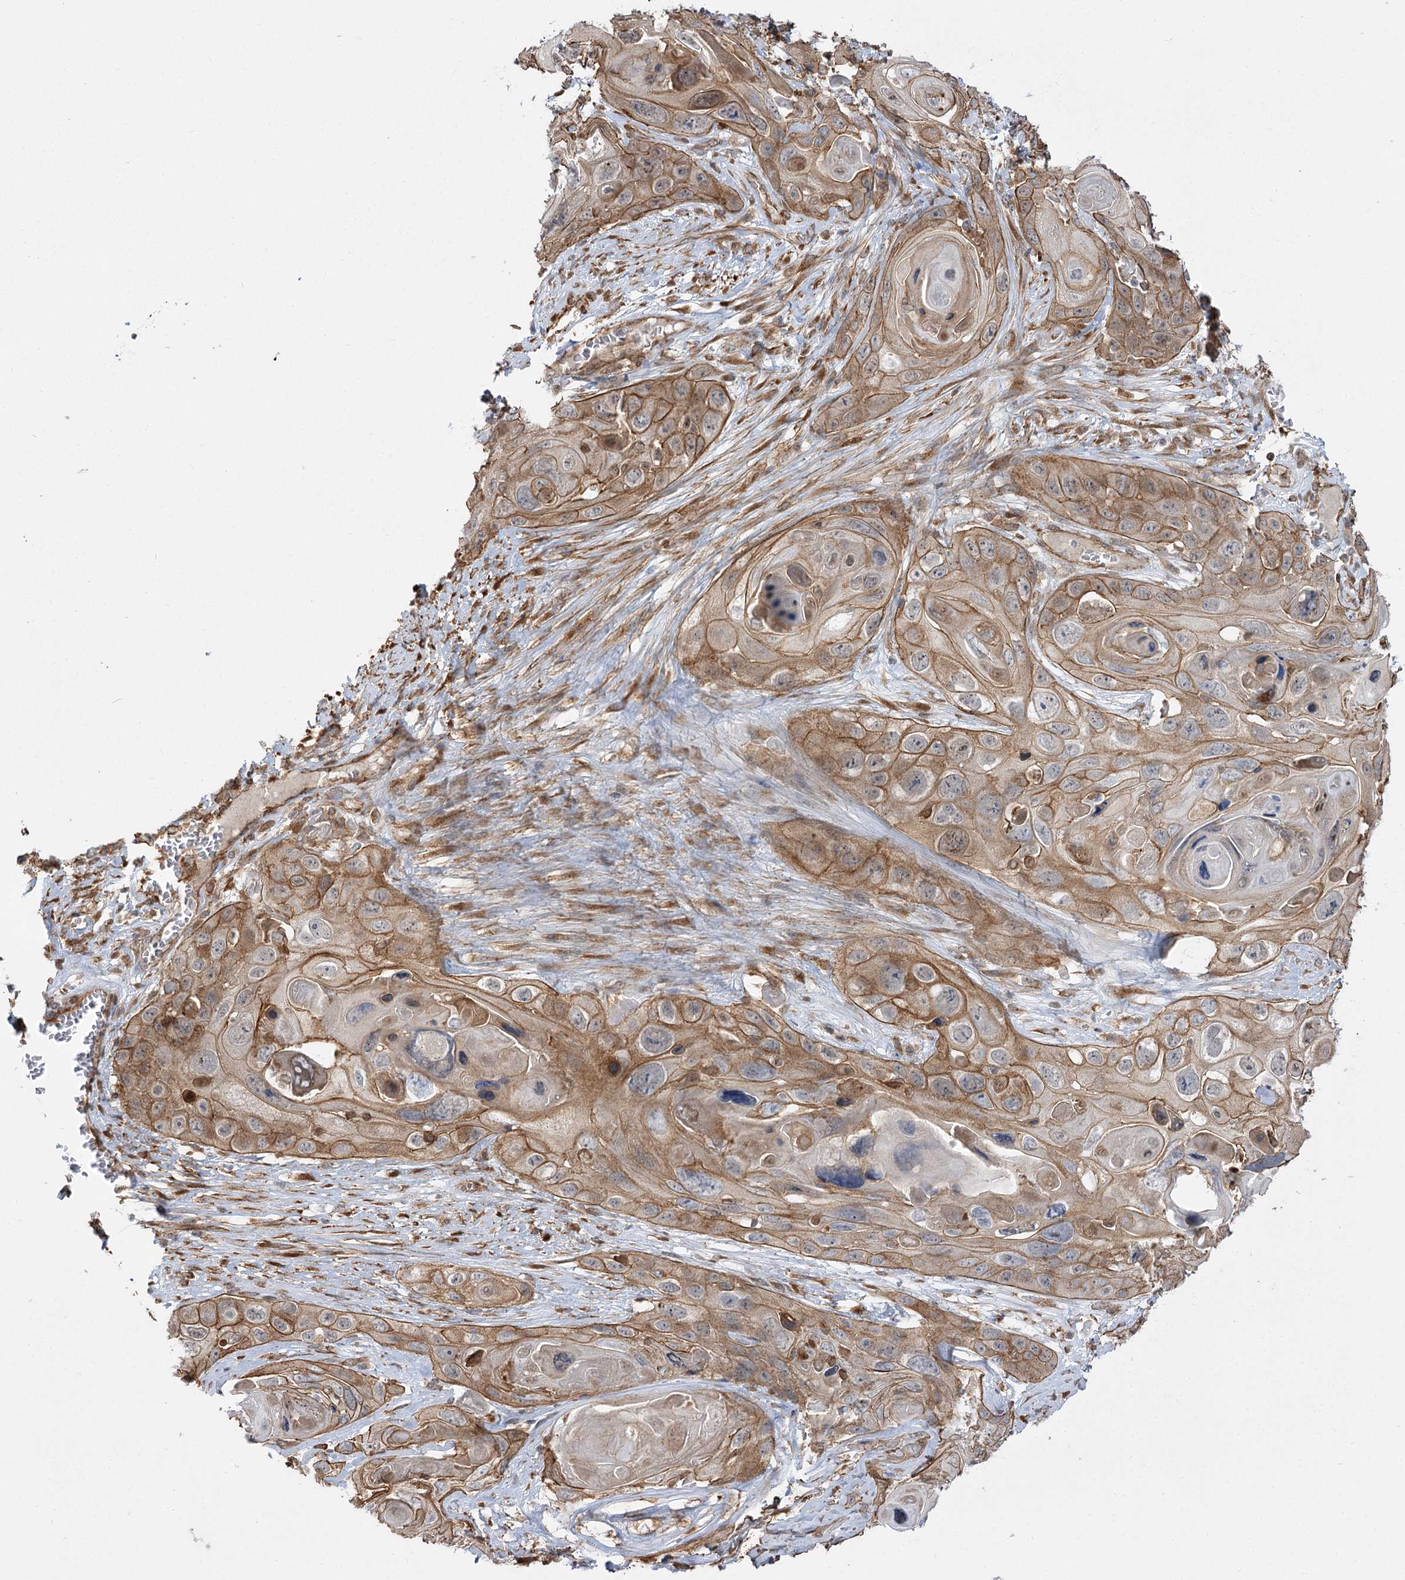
{"staining": {"intensity": "moderate", "quantity": ">75%", "location": "cytoplasmic/membranous"}, "tissue": "skin cancer", "cell_type": "Tumor cells", "image_type": "cancer", "snomed": [{"axis": "morphology", "description": "Squamous cell carcinoma, NOS"}, {"axis": "topography", "description": "Skin"}], "caption": "Human skin squamous cell carcinoma stained with a brown dye displays moderate cytoplasmic/membranous positive staining in approximately >75% of tumor cells.", "gene": "SH3BP5L", "patient": {"sex": "male", "age": 55}}